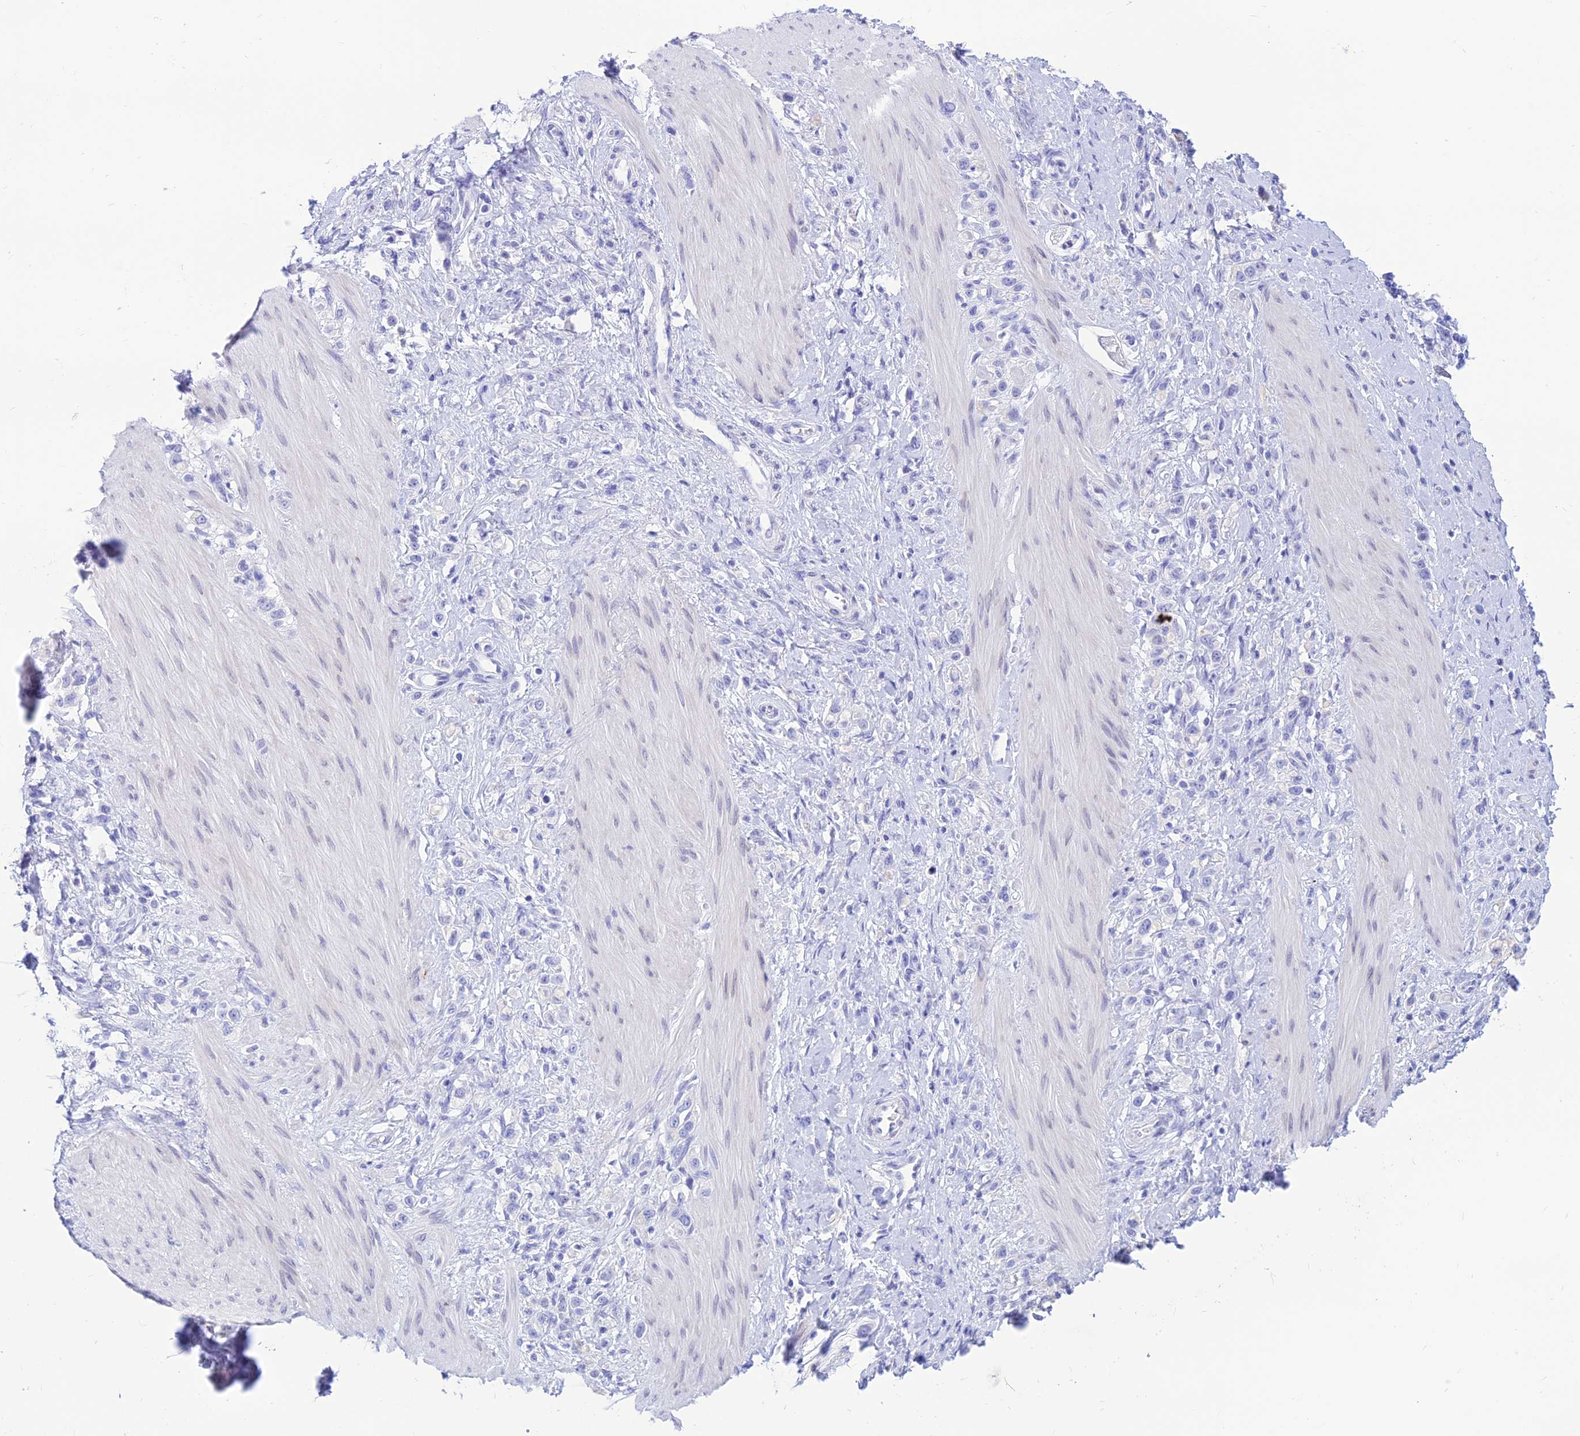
{"staining": {"intensity": "negative", "quantity": "none", "location": "none"}, "tissue": "stomach cancer", "cell_type": "Tumor cells", "image_type": "cancer", "snomed": [{"axis": "morphology", "description": "Adenocarcinoma, NOS"}, {"axis": "topography", "description": "Stomach"}], "caption": "There is no significant staining in tumor cells of adenocarcinoma (stomach).", "gene": "PRNP", "patient": {"sex": "female", "age": 65}}